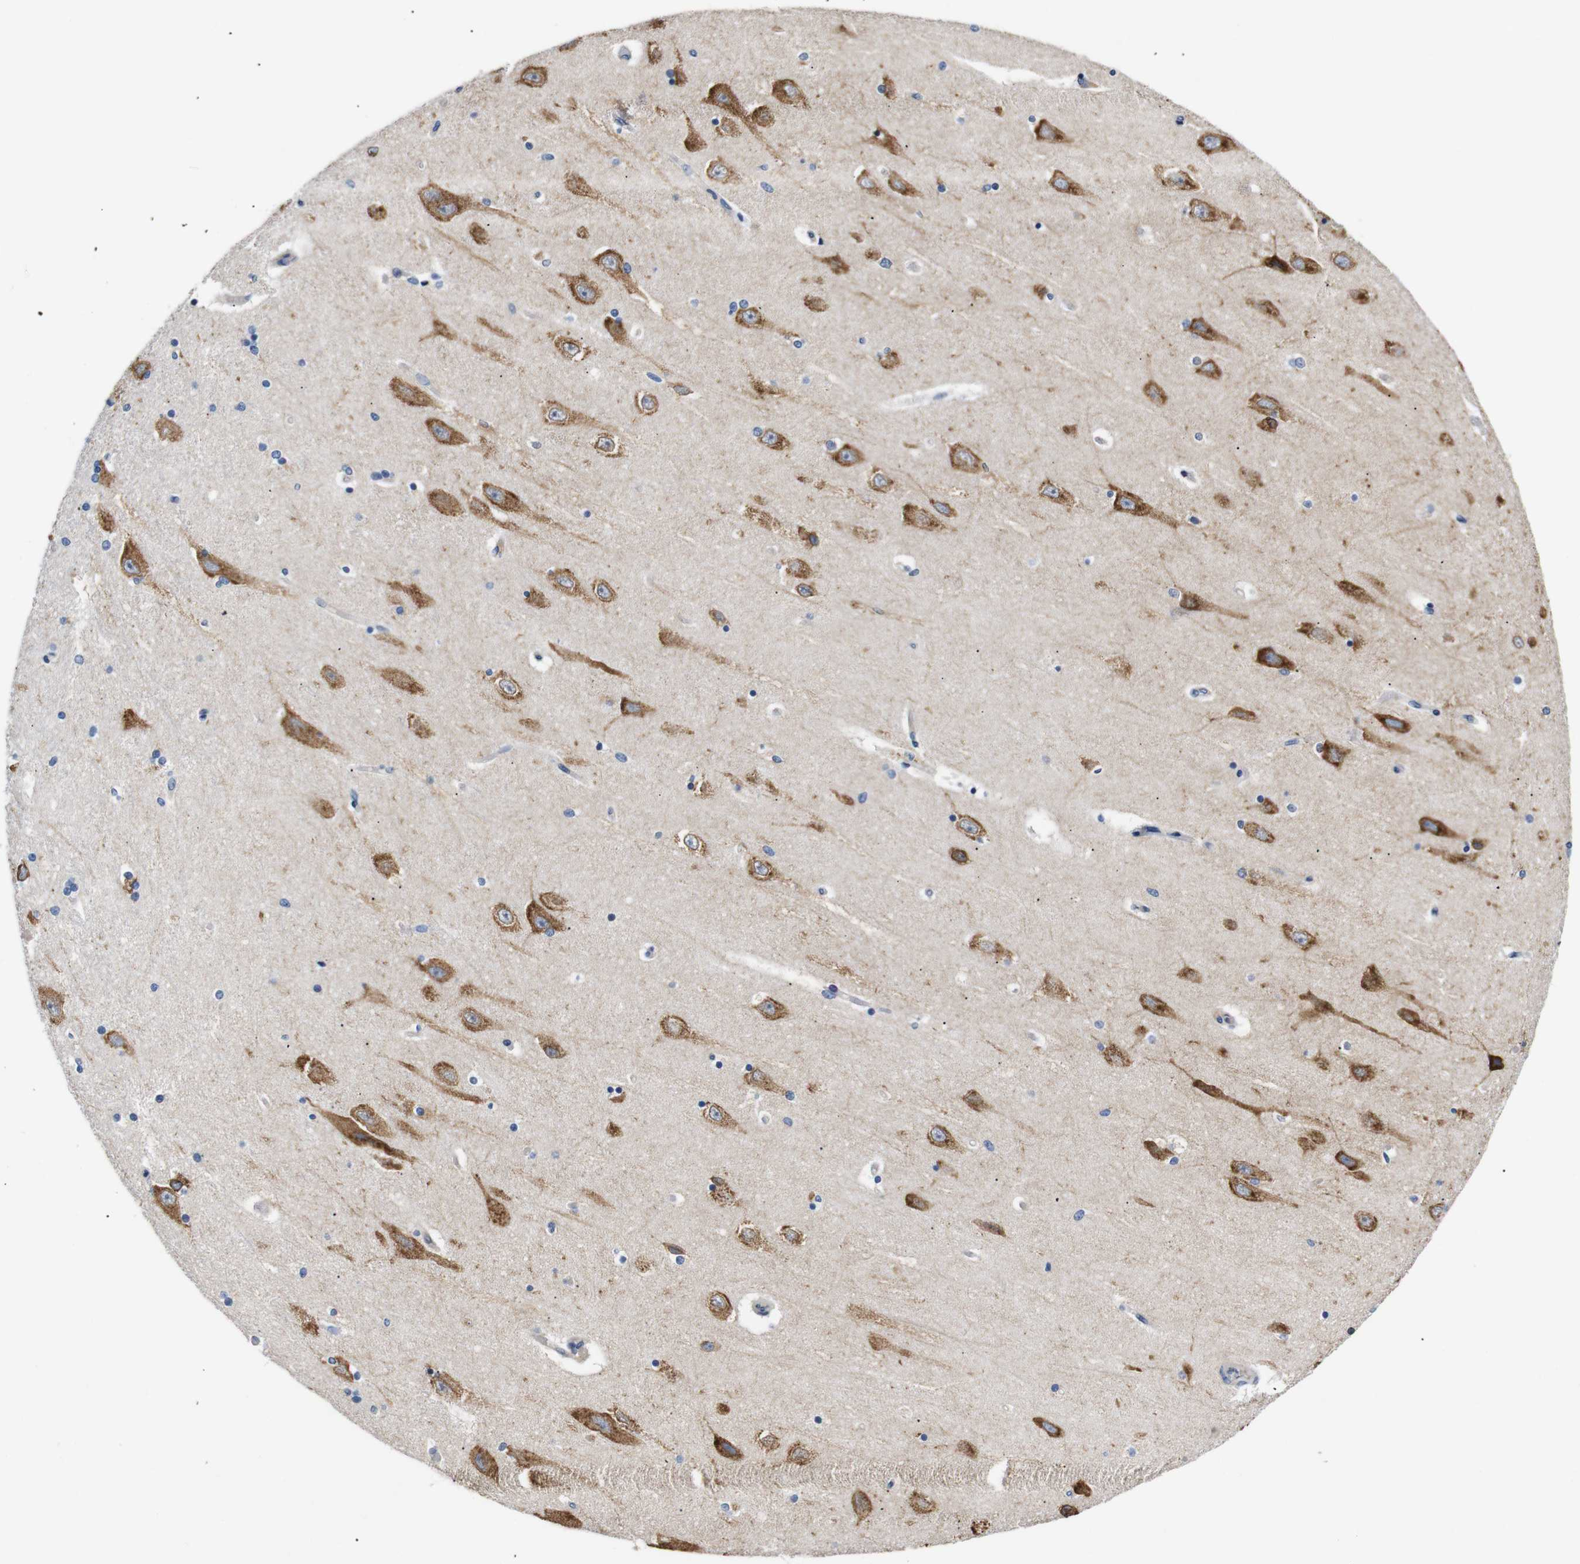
{"staining": {"intensity": "negative", "quantity": "none", "location": "none"}, "tissue": "hippocampus", "cell_type": "Glial cells", "image_type": "normal", "snomed": [{"axis": "morphology", "description": "Normal tissue, NOS"}, {"axis": "topography", "description": "Hippocampus"}], "caption": "An image of human hippocampus is negative for staining in glial cells. The staining was performed using DAB (3,3'-diaminobenzidine) to visualize the protein expression in brown, while the nuclei were stained in blue with hematoxylin (Magnification: 20x).", "gene": "UBE2G2", "patient": {"sex": "female", "age": 54}}